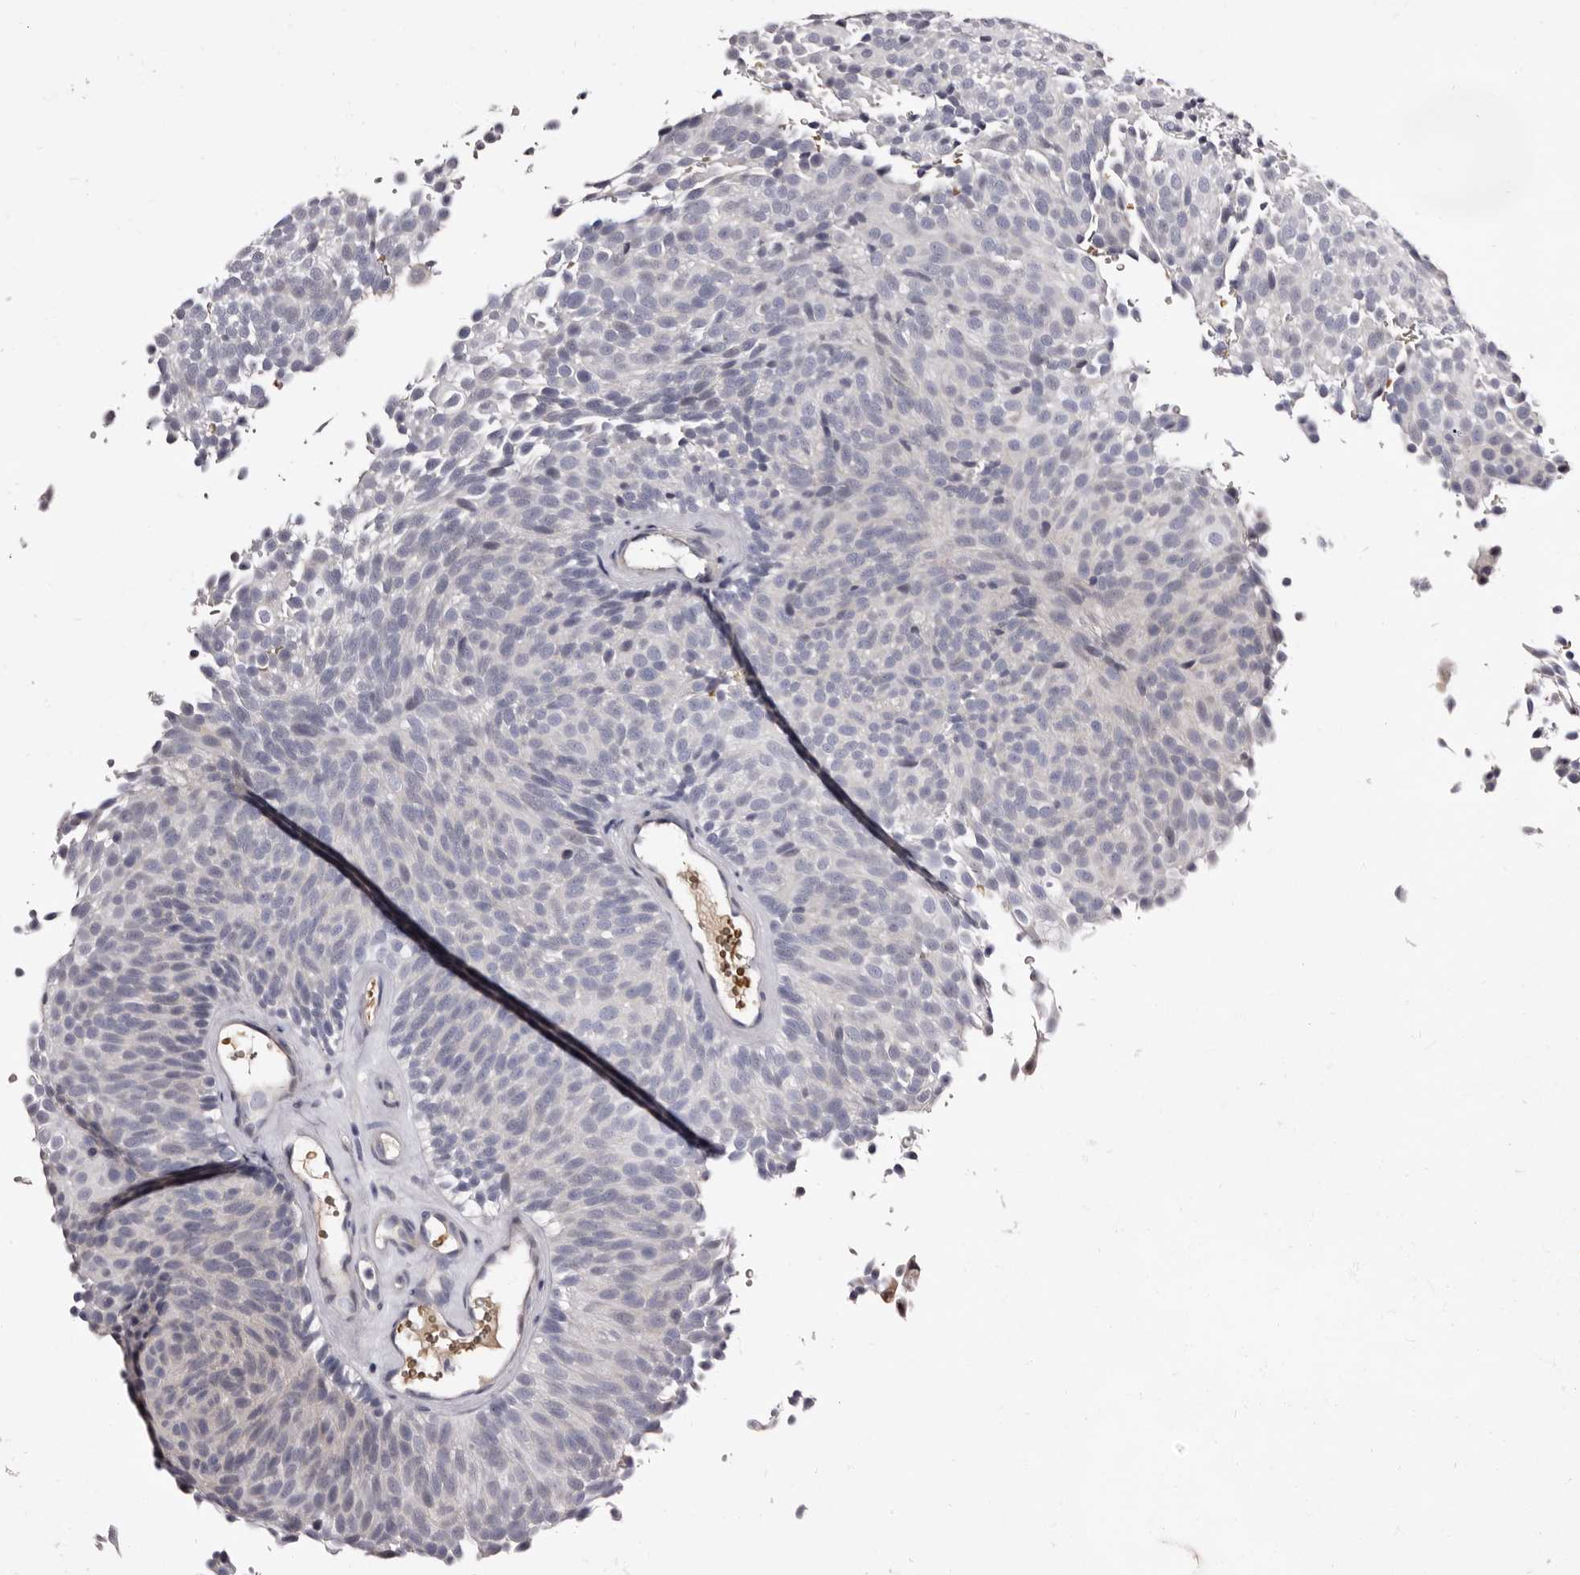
{"staining": {"intensity": "moderate", "quantity": "<25%", "location": "cytoplasmic/membranous"}, "tissue": "urothelial cancer", "cell_type": "Tumor cells", "image_type": "cancer", "snomed": [{"axis": "morphology", "description": "Urothelial carcinoma, Low grade"}, {"axis": "topography", "description": "Urinary bladder"}], "caption": "Protein expression analysis of urothelial cancer shows moderate cytoplasmic/membranous positivity in approximately <25% of tumor cells.", "gene": "BPGM", "patient": {"sex": "male", "age": 78}}